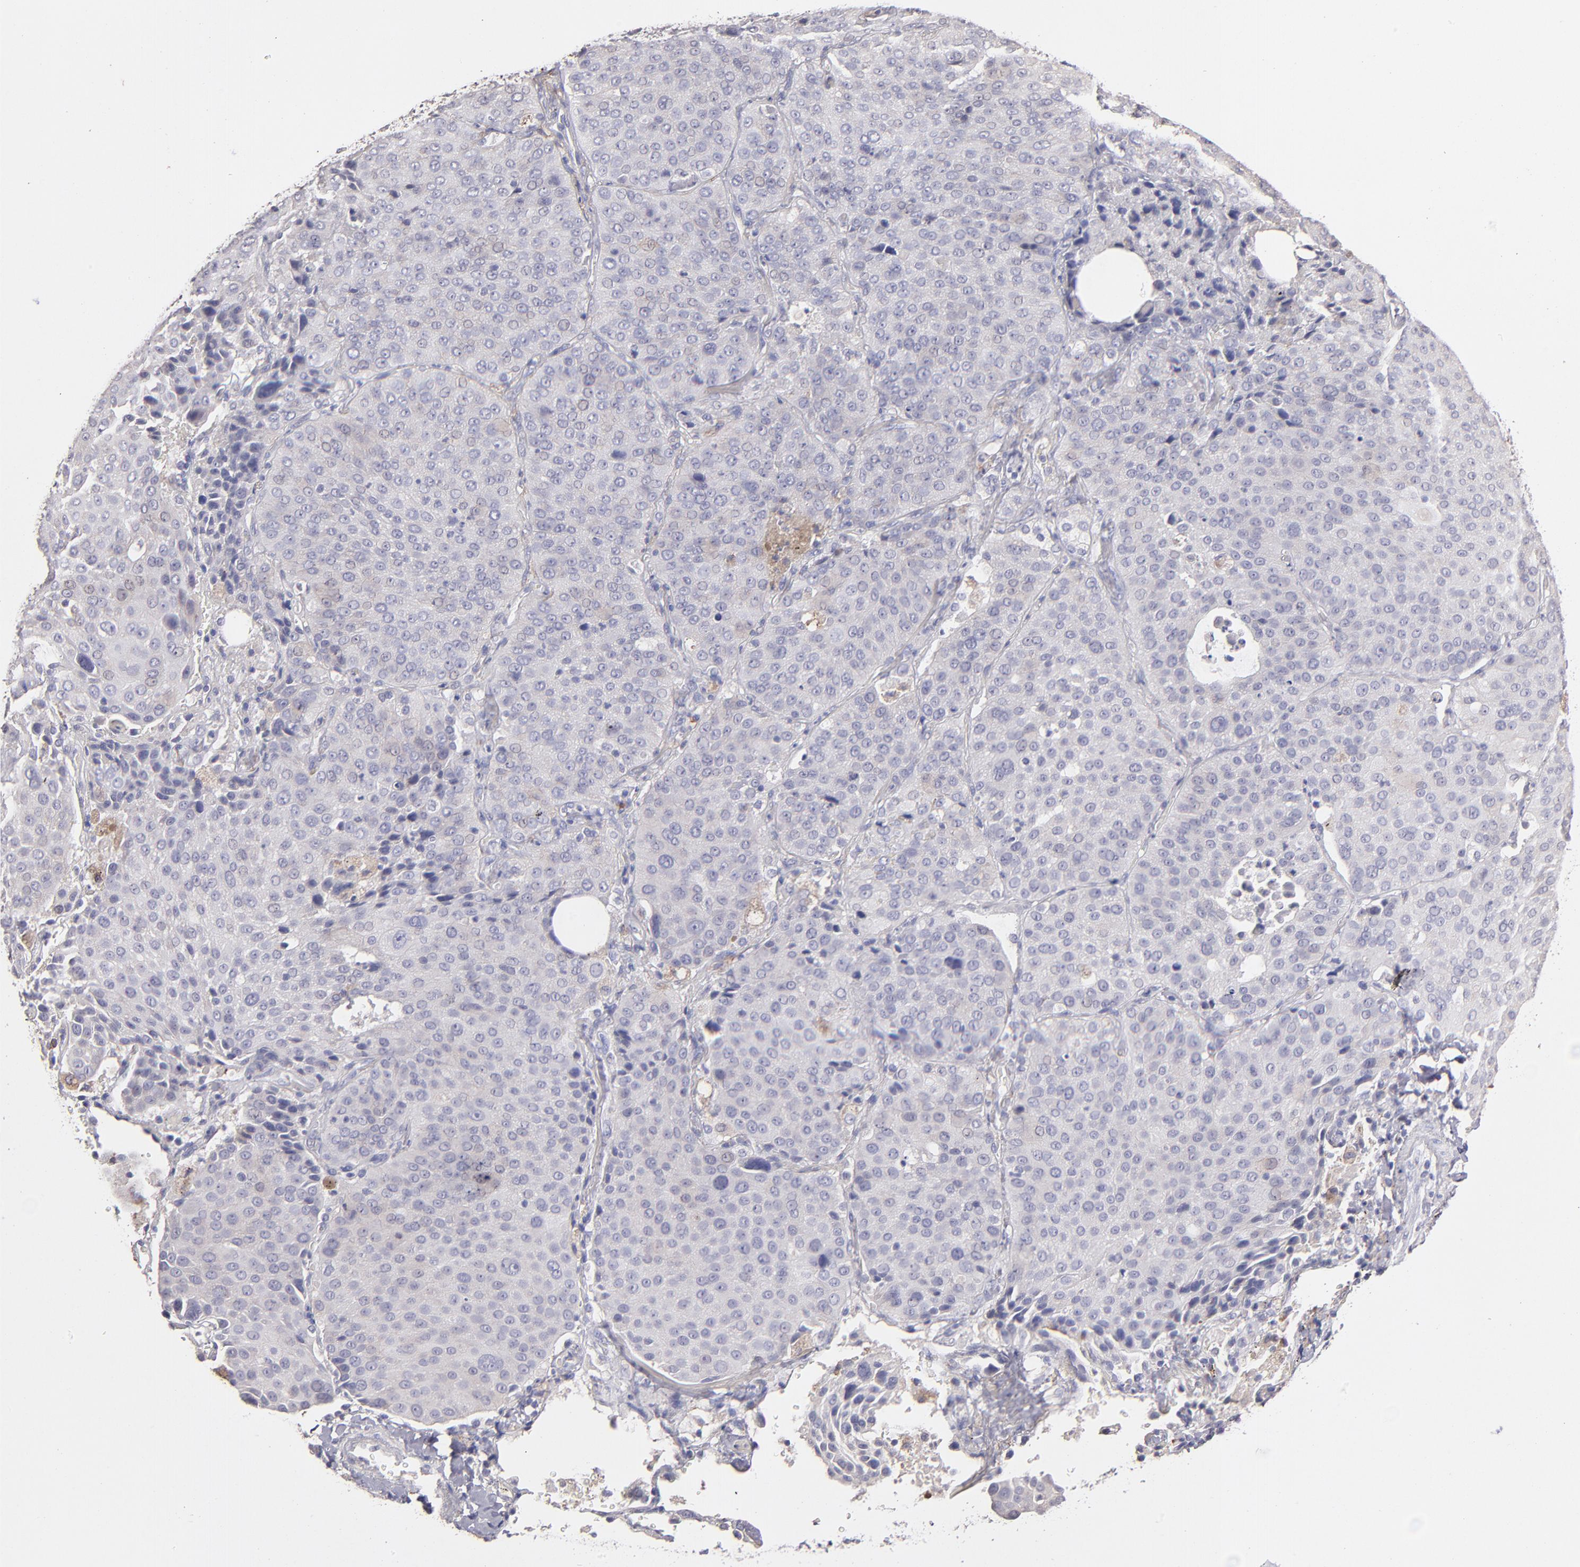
{"staining": {"intensity": "negative", "quantity": "none", "location": "none"}, "tissue": "lung cancer", "cell_type": "Tumor cells", "image_type": "cancer", "snomed": [{"axis": "morphology", "description": "Squamous cell carcinoma, NOS"}, {"axis": "topography", "description": "Lung"}], "caption": "Immunohistochemical staining of human lung cancer reveals no significant staining in tumor cells.", "gene": "GLDC", "patient": {"sex": "male", "age": 54}}